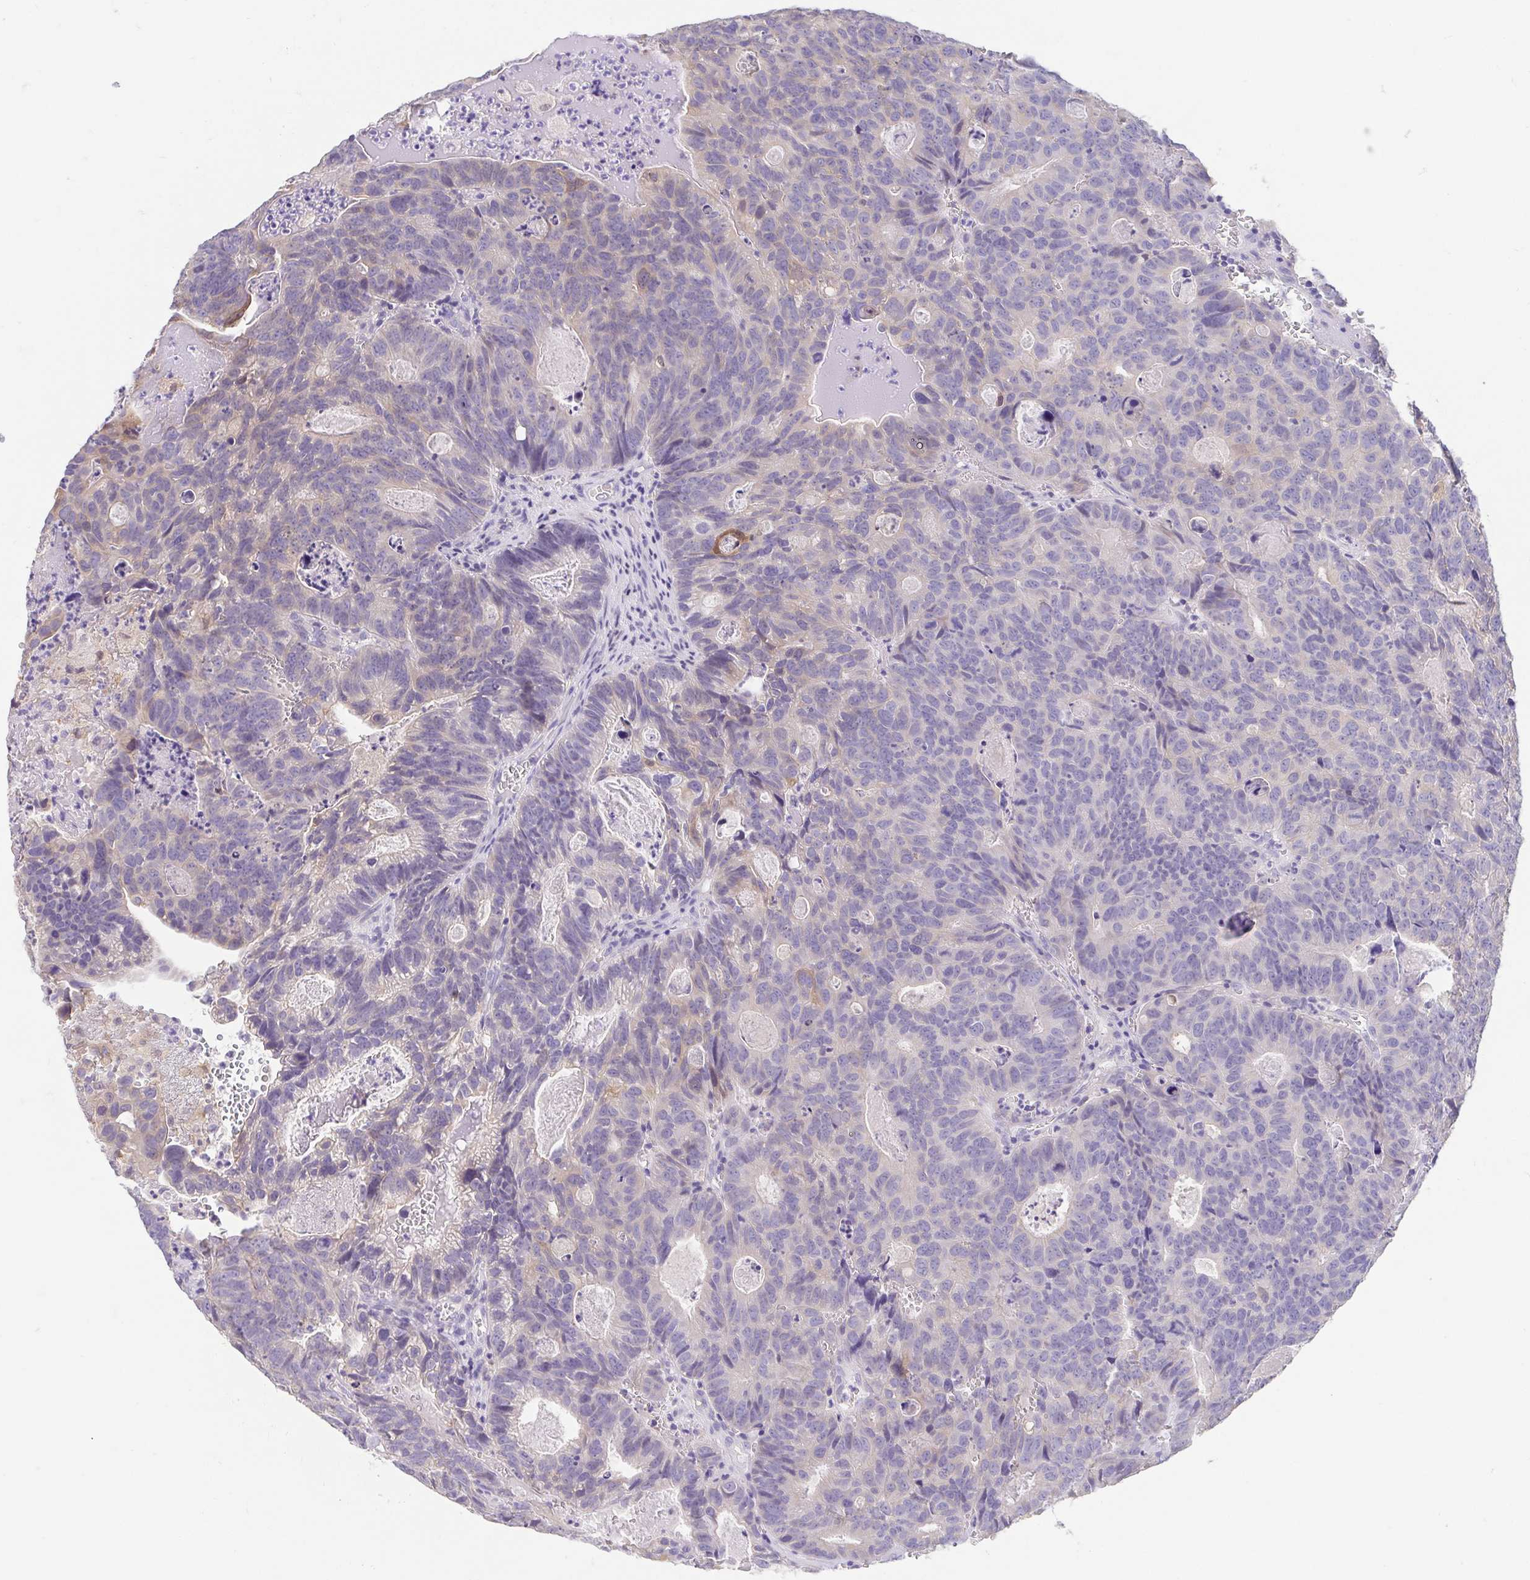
{"staining": {"intensity": "negative", "quantity": "none", "location": "none"}, "tissue": "head and neck cancer", "cell_type": "Tumor cells", "image_type": "cancer", "snomed": [{"axis": "morphology", "description": "Adenocarcinoma, NOS"}, {"axis": "topography", "description": "Head-Neck"}], "caption": "Photomicrograph shows no significant protein expression in tumor cells of head and neck cancer (adenocarcinoma).", "gene": "FABP3", "patient": {"sex": "male", "age": 62}}